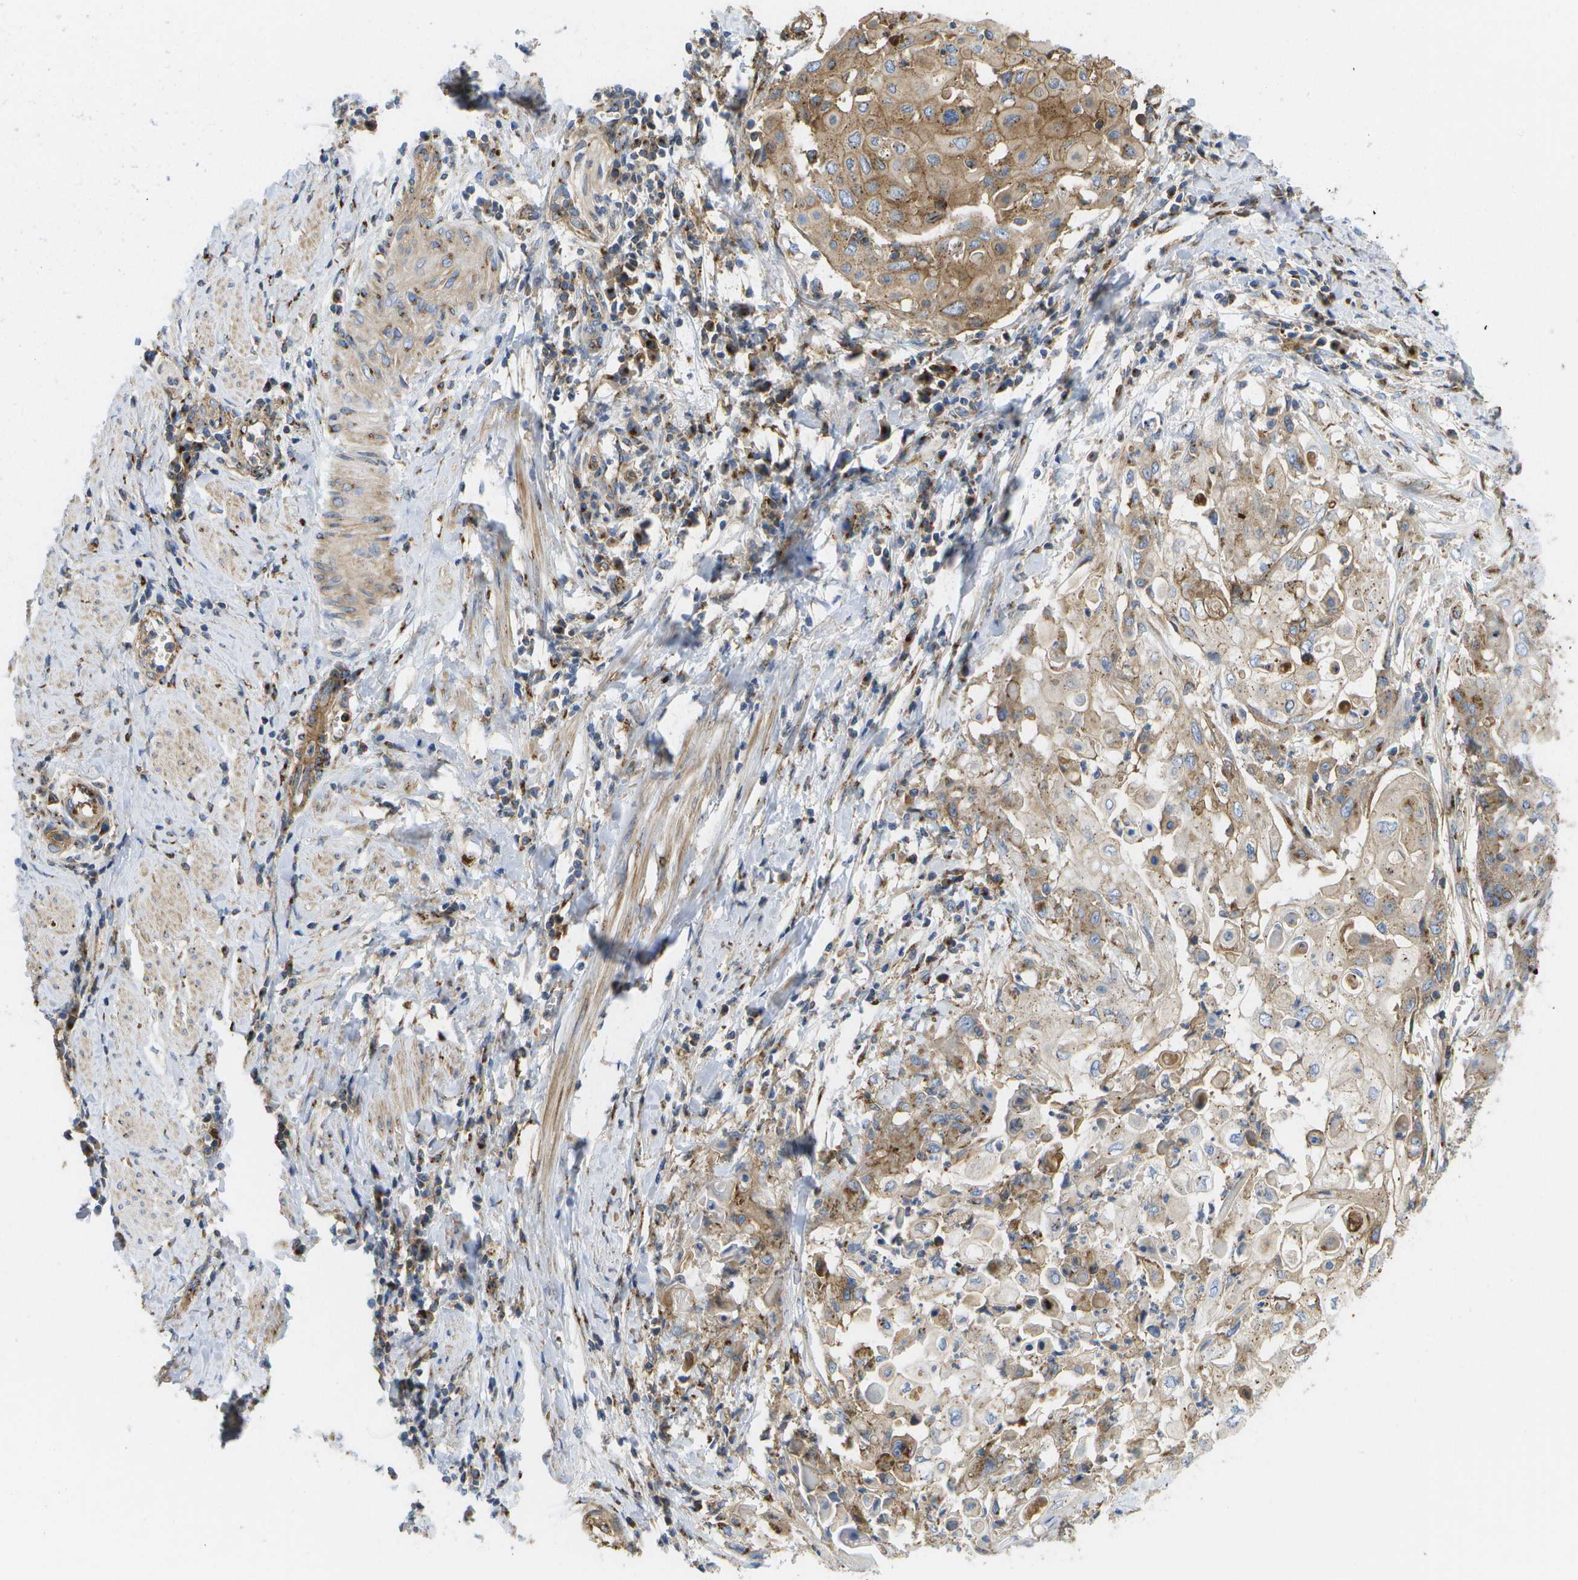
{"staining": {"intensity": "moderate", "quantity": "25%-75%", "location": "cytoplasmic/membranous"}, "tissue": "cervical cancer", "cell_type": "Tumor cells", "image_type": "cancer", "snomed": [{"axis": "morphology", "description": "Squamous cell carcinoma, NOS"}, {"axis": "topography", "description": "Cervix"}], "caption": "Immunohistochemical staining of cervical cancer reveals medium levels of moderate cytoplasmic/membranous expression in approximately 25%-75% of tumor cells.", "gene": "BST2", "patient": {"sex": "female", "age": 39}}